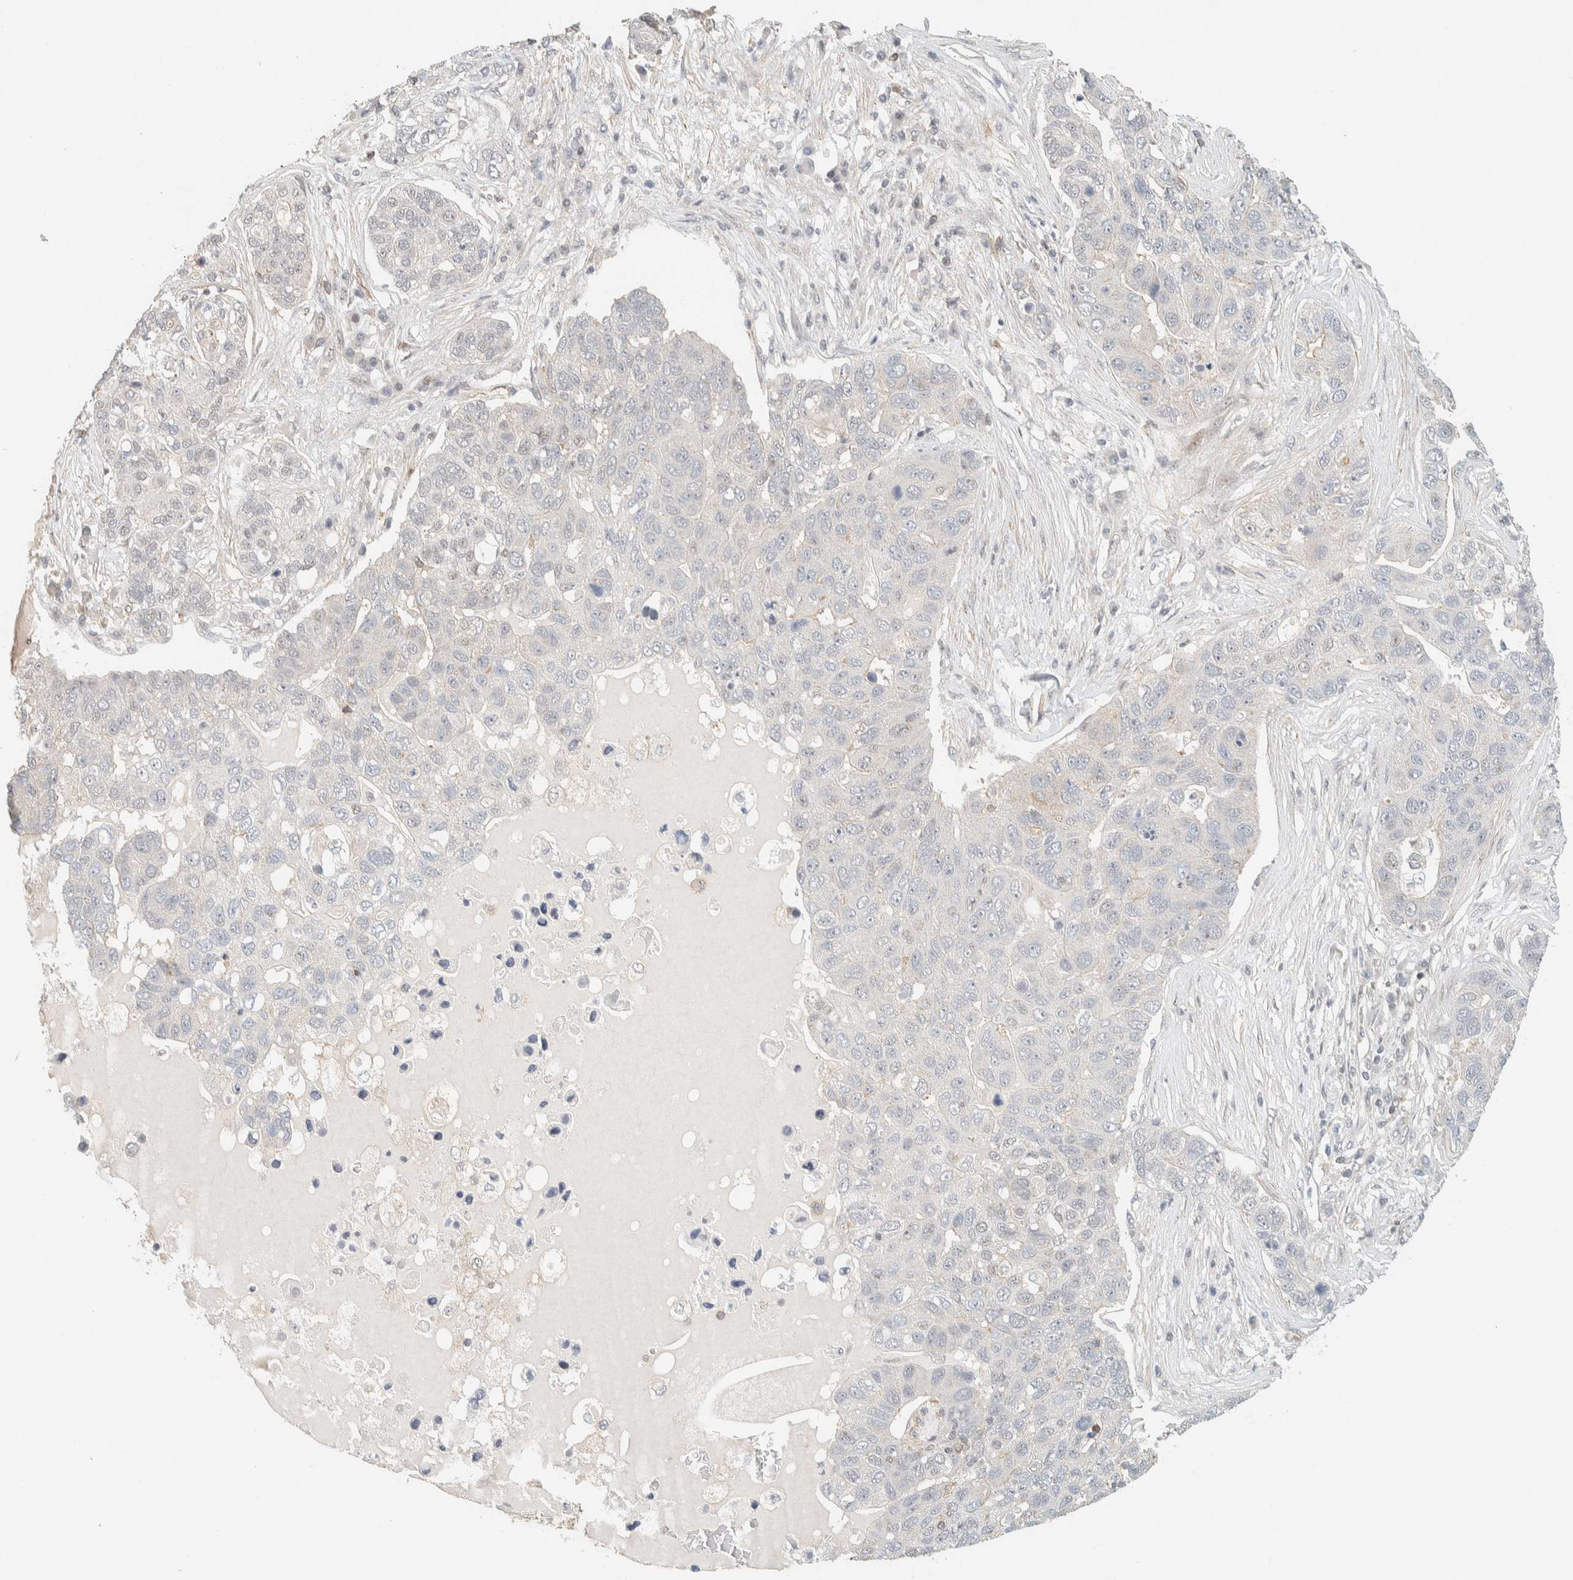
{"staining": {"intensity": "negative", "quantity": "none", "location": "none"}, "tissue": "pancreatic cancer", "cell_type": "Tumor cells", "image_type": "cancer", "snomed": [{"axis": "morphology", "description": "Adenocarcinoma, NOS"}, {"axis": "topography", "description": "Pancreas"}], "caption": "Photomicrograph shows no significant protein expression in tumor cells of pancreatic cancer.", "gene": "ARFGEF1", "patient": {"sex": "female", "age": 61}}